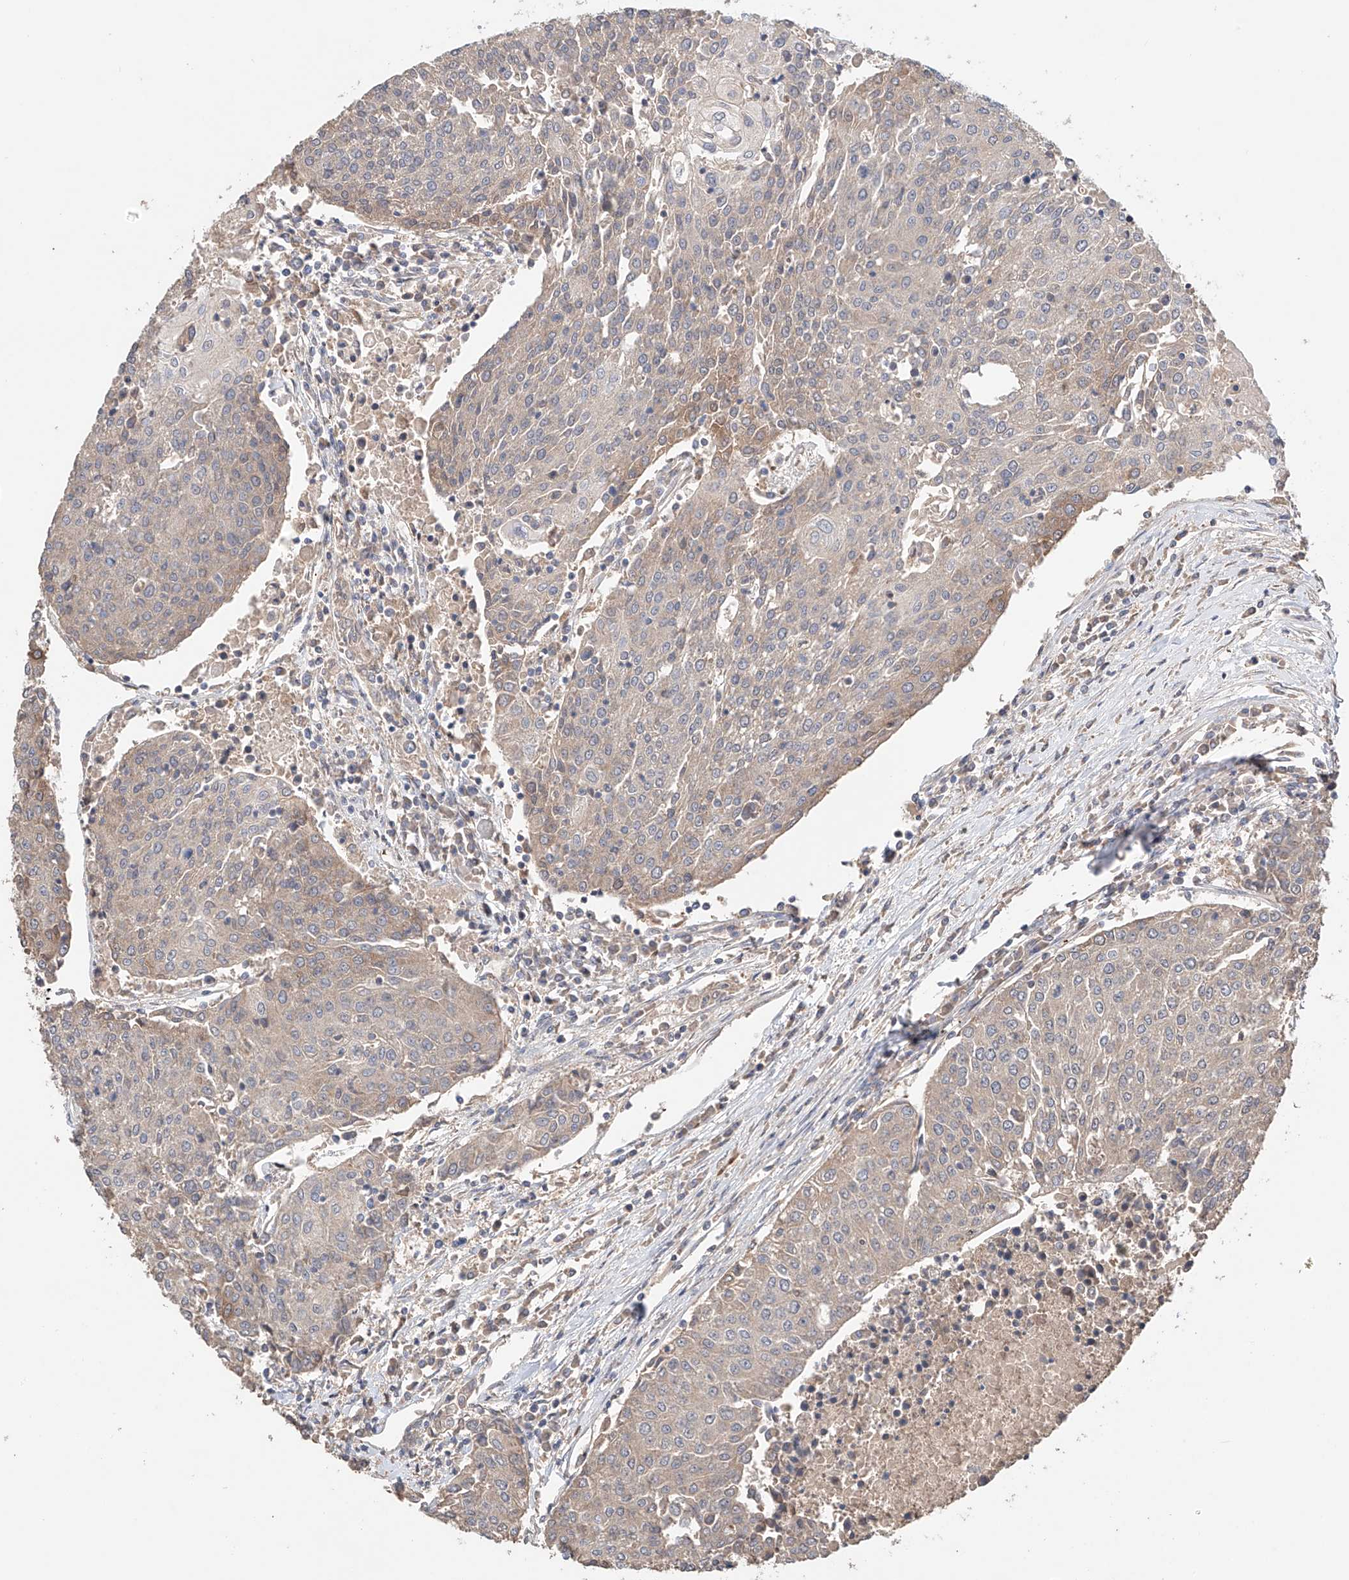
{"staining": {"intensity": "negative", "quantity": "none", "location": "none"}, "tissue": "urothelial cancer", "cell_type": "Tumor cells", "image_type": "cancer", "snomed": [{"axis": "morphology", "description": "Urothelial carcinoma, High grade"}, {"axis": "topography", "description": "Urinary bladder"}], "caption": "The histopathology image displays no staining of tumor cells in urothelial cancer. The staining is performed using DAB brown chromogen with nuclei counter-stained in using hematoxylin.", "gene": "ZFHX2", "patient": {"sex": "female", "age": 85}}